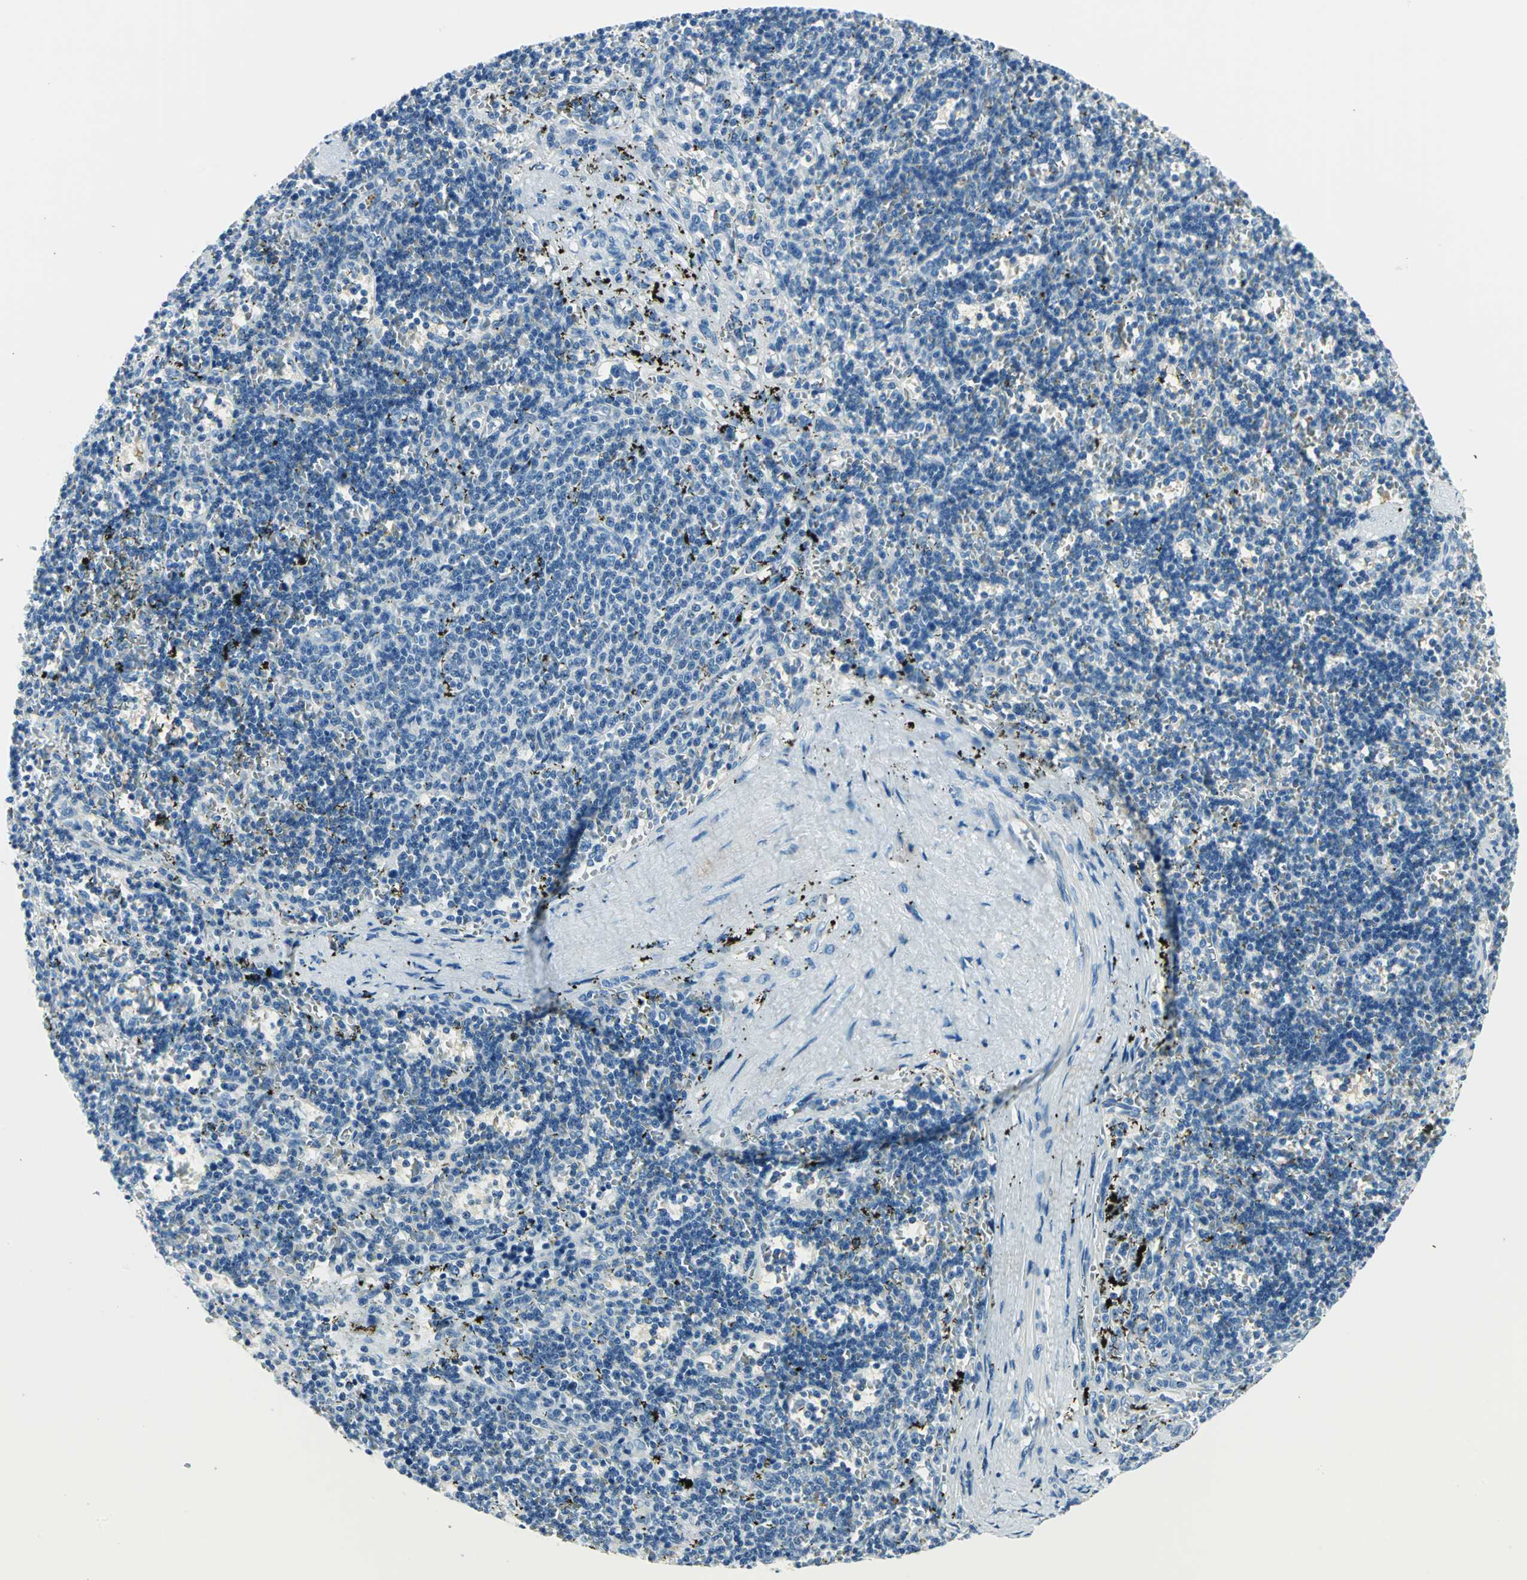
{"staining": {"intensity": "negative", "quantity": "none", "location": "none"}, "tissue": "lymphoma", "cell_type": "Tumor cells", "image_type": "cancer", "snomed": [{"axis": "morphology", "description": "Malignant lymphoma, non-Hodgkin's type, Low grade"}, {"axis": "topography", "description": "Spleen"}], "caption": "Photomicrograph shows no significant protein positivity in tumor cells of malignant lymphoma, non-Hodgkin's type (low-grade).", "gene": "AKR1A1", "patient": {"sex": "male", "age": 60}}